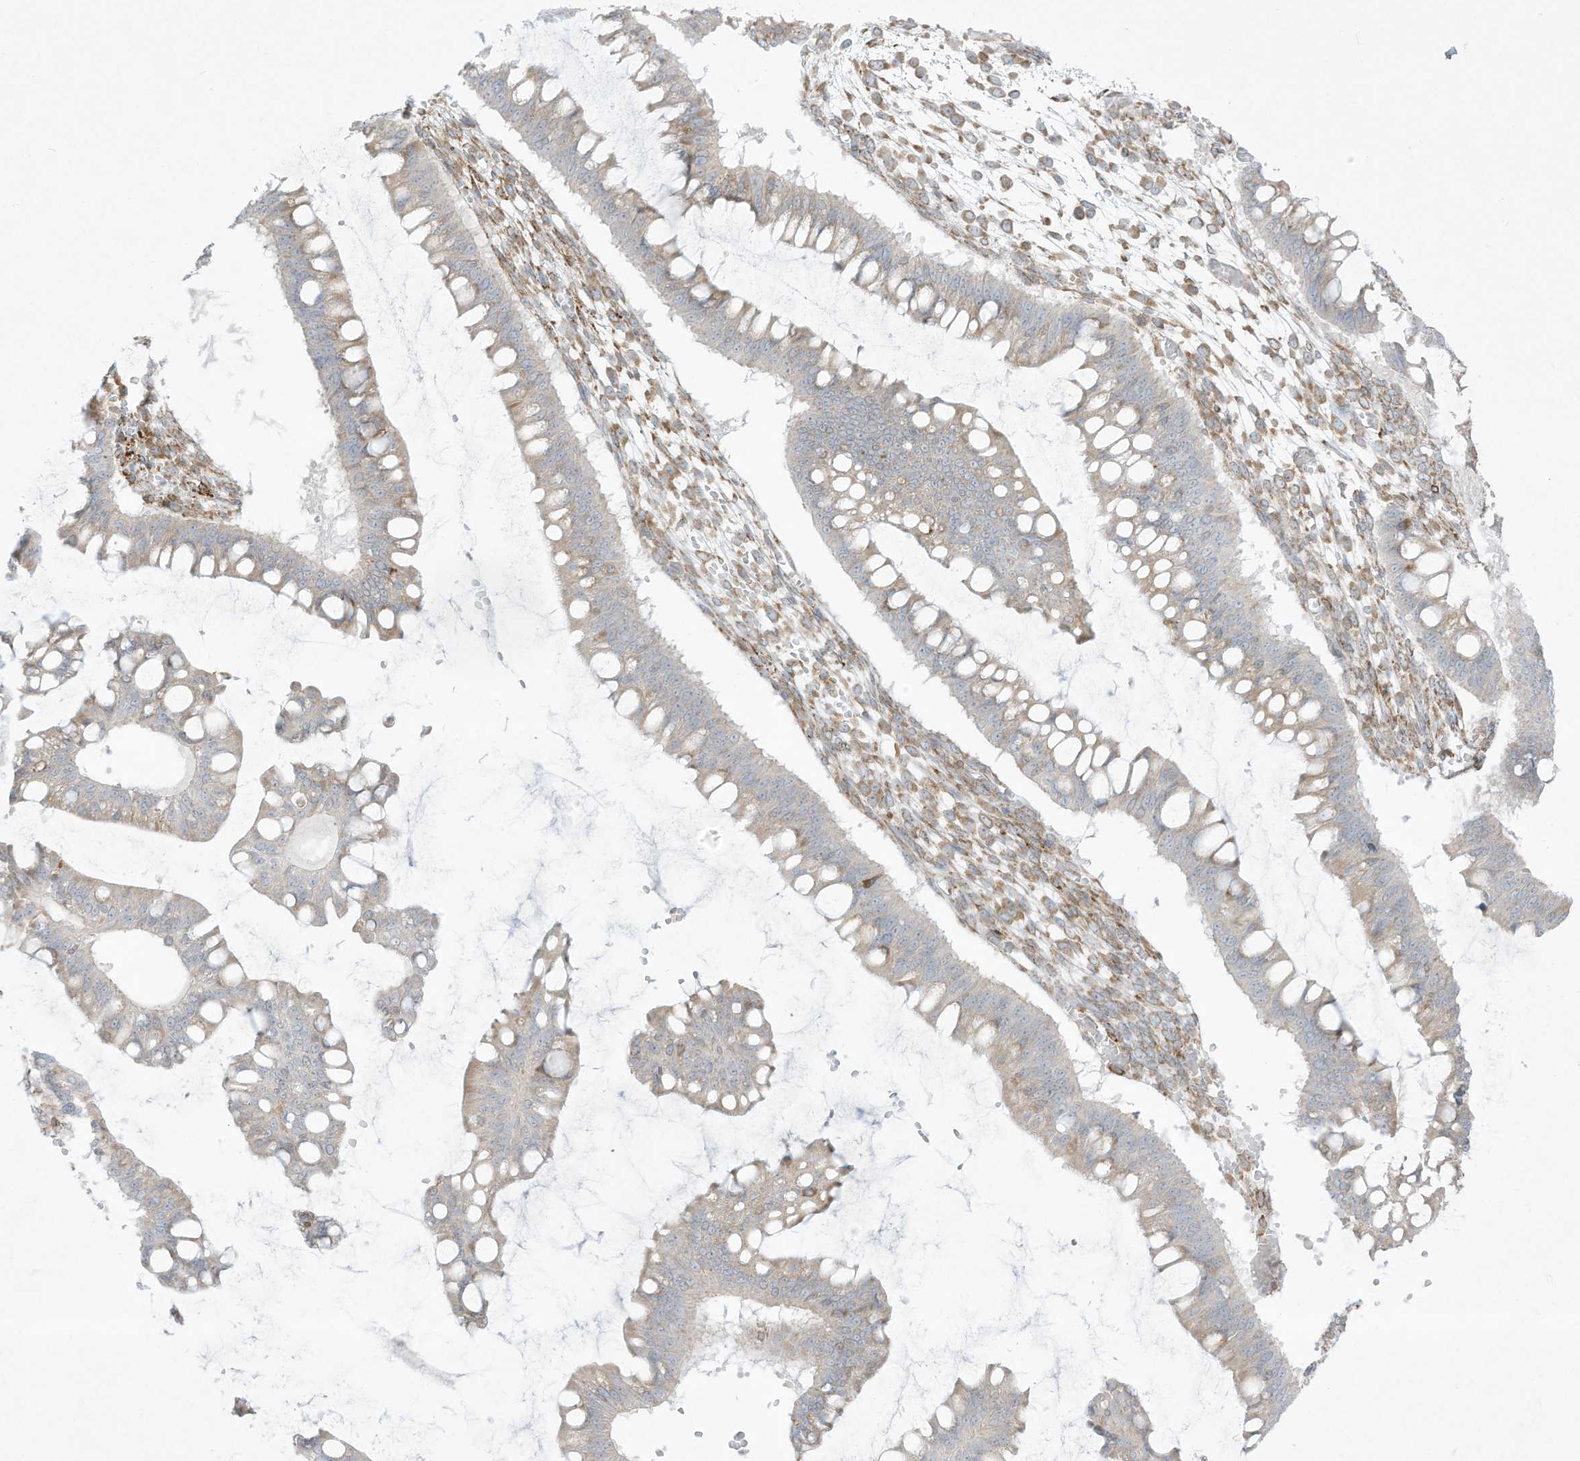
{"staining": {"intensity": "negative", "quantity": "none", "location": "none"}, "tissue": "ovarian cancer", "cell_type": "Tumor cells", "image_type": "cancer", "snomed": [{"axis": "morphology", "description": "Cystadenocarcinoma, mucinous, NOS"}, {"axis": "topography", "description": "Ovary"}], "caption": "The IHC histopathology image has no significant staining in tumor cells of mucinous cystadenocarcinoma (ovarian) tissue. Brightfield microscopy of immunohistochemistry stained with DAB (3,3'-diaminobenzidine) (brown) and hematoxylin (blue), captured at high magnification.", "gene": "PTK6", "patient": {"sex": "female", "age": 73}}